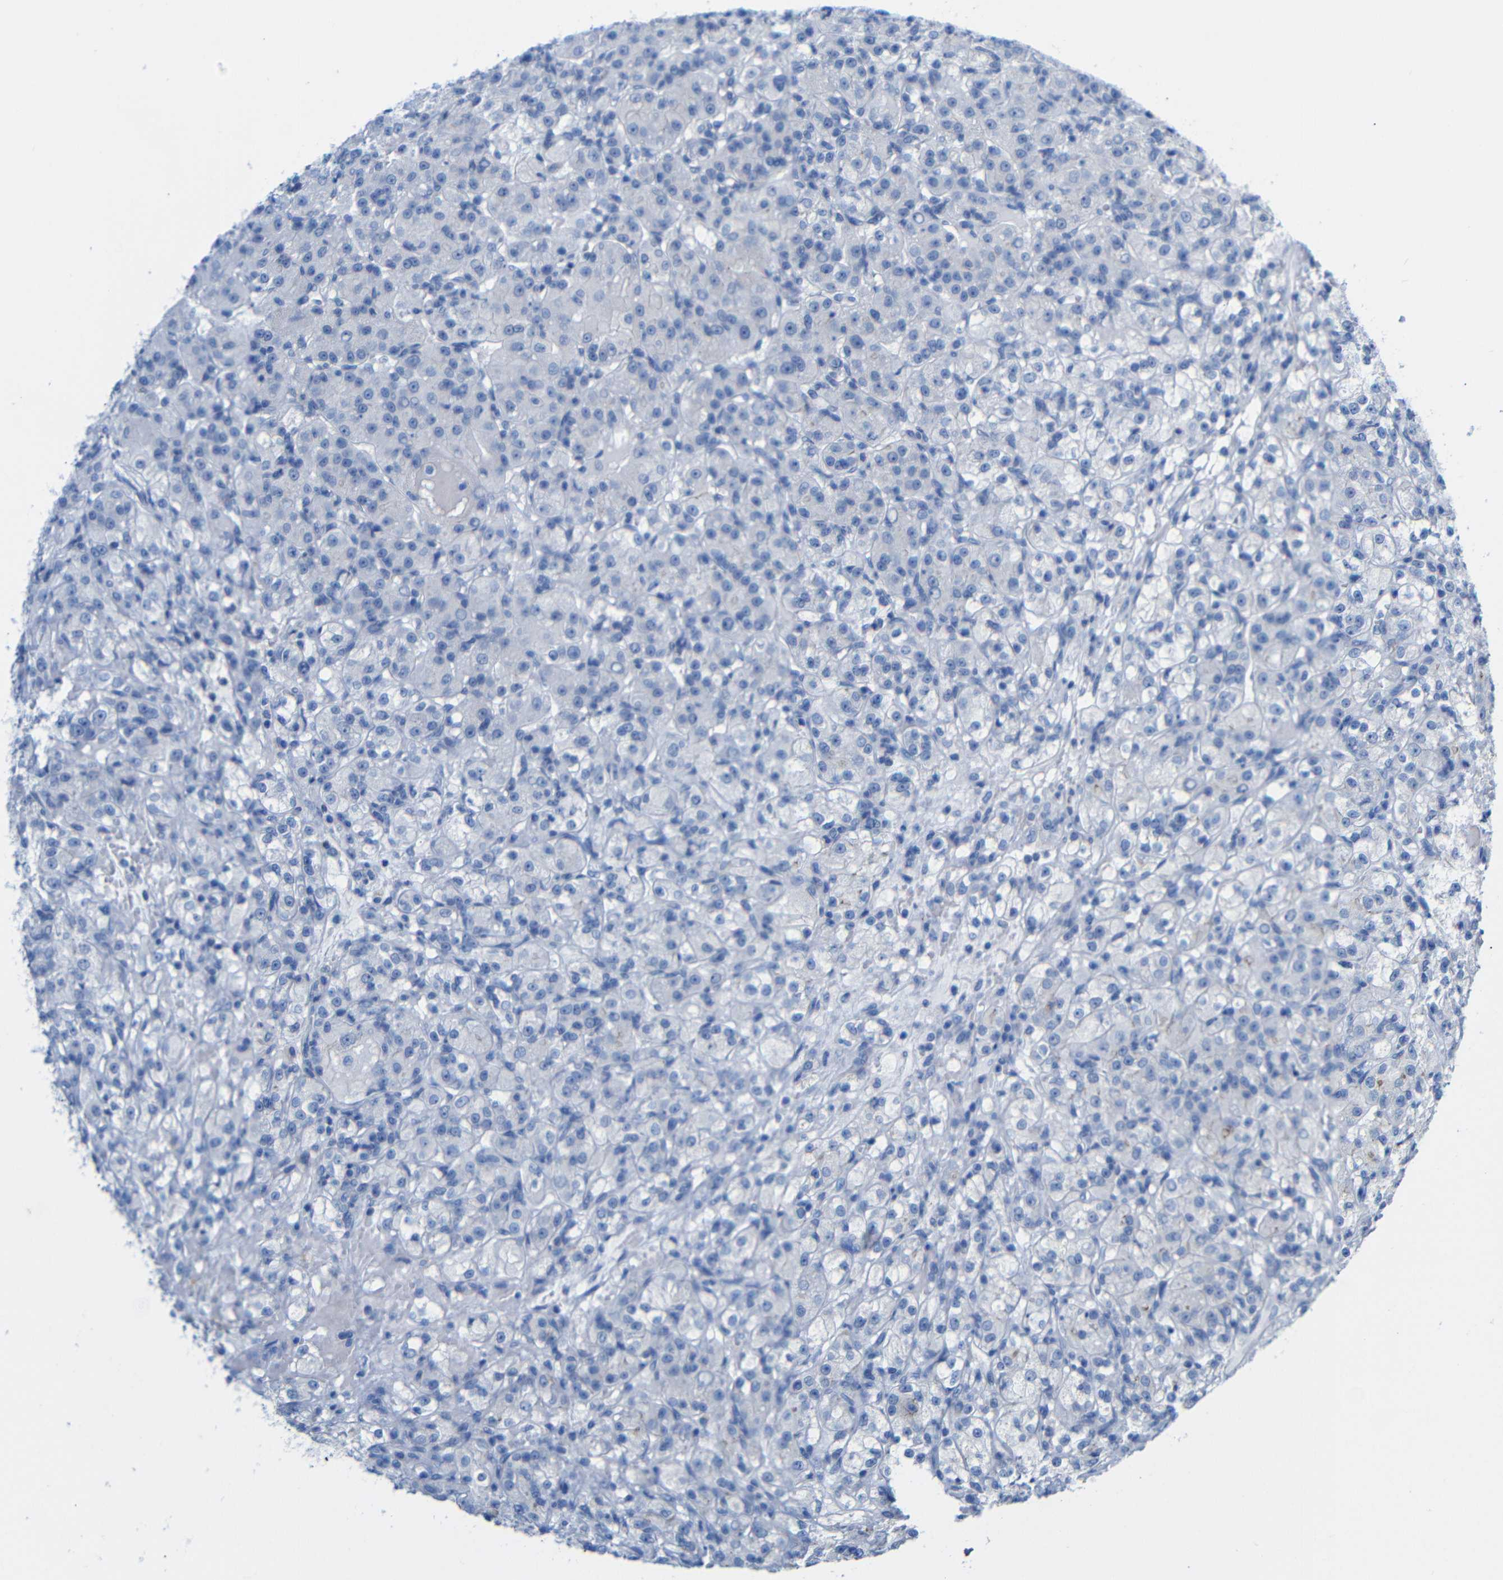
{"staining": {"intensity": "negative", "quantity": "none", "location": "none"}, "tissue": "renal cancer", "cell_type": "Tumor cells", "image_type": "cancer", "snomed": [{"axis": "morphology", "description": "Normal tissue, NOS"}, {"axis": "morphology", "description": "Adenocarcinoma, NOS"}, {"axis": "topography", "description": "Kidney"}], "caption": "The image demonstrates no staining of tumor cells in renal adenocarcinoma.", "gene": "CGNL1", "patient": {"sex": "male", "age": 61}}